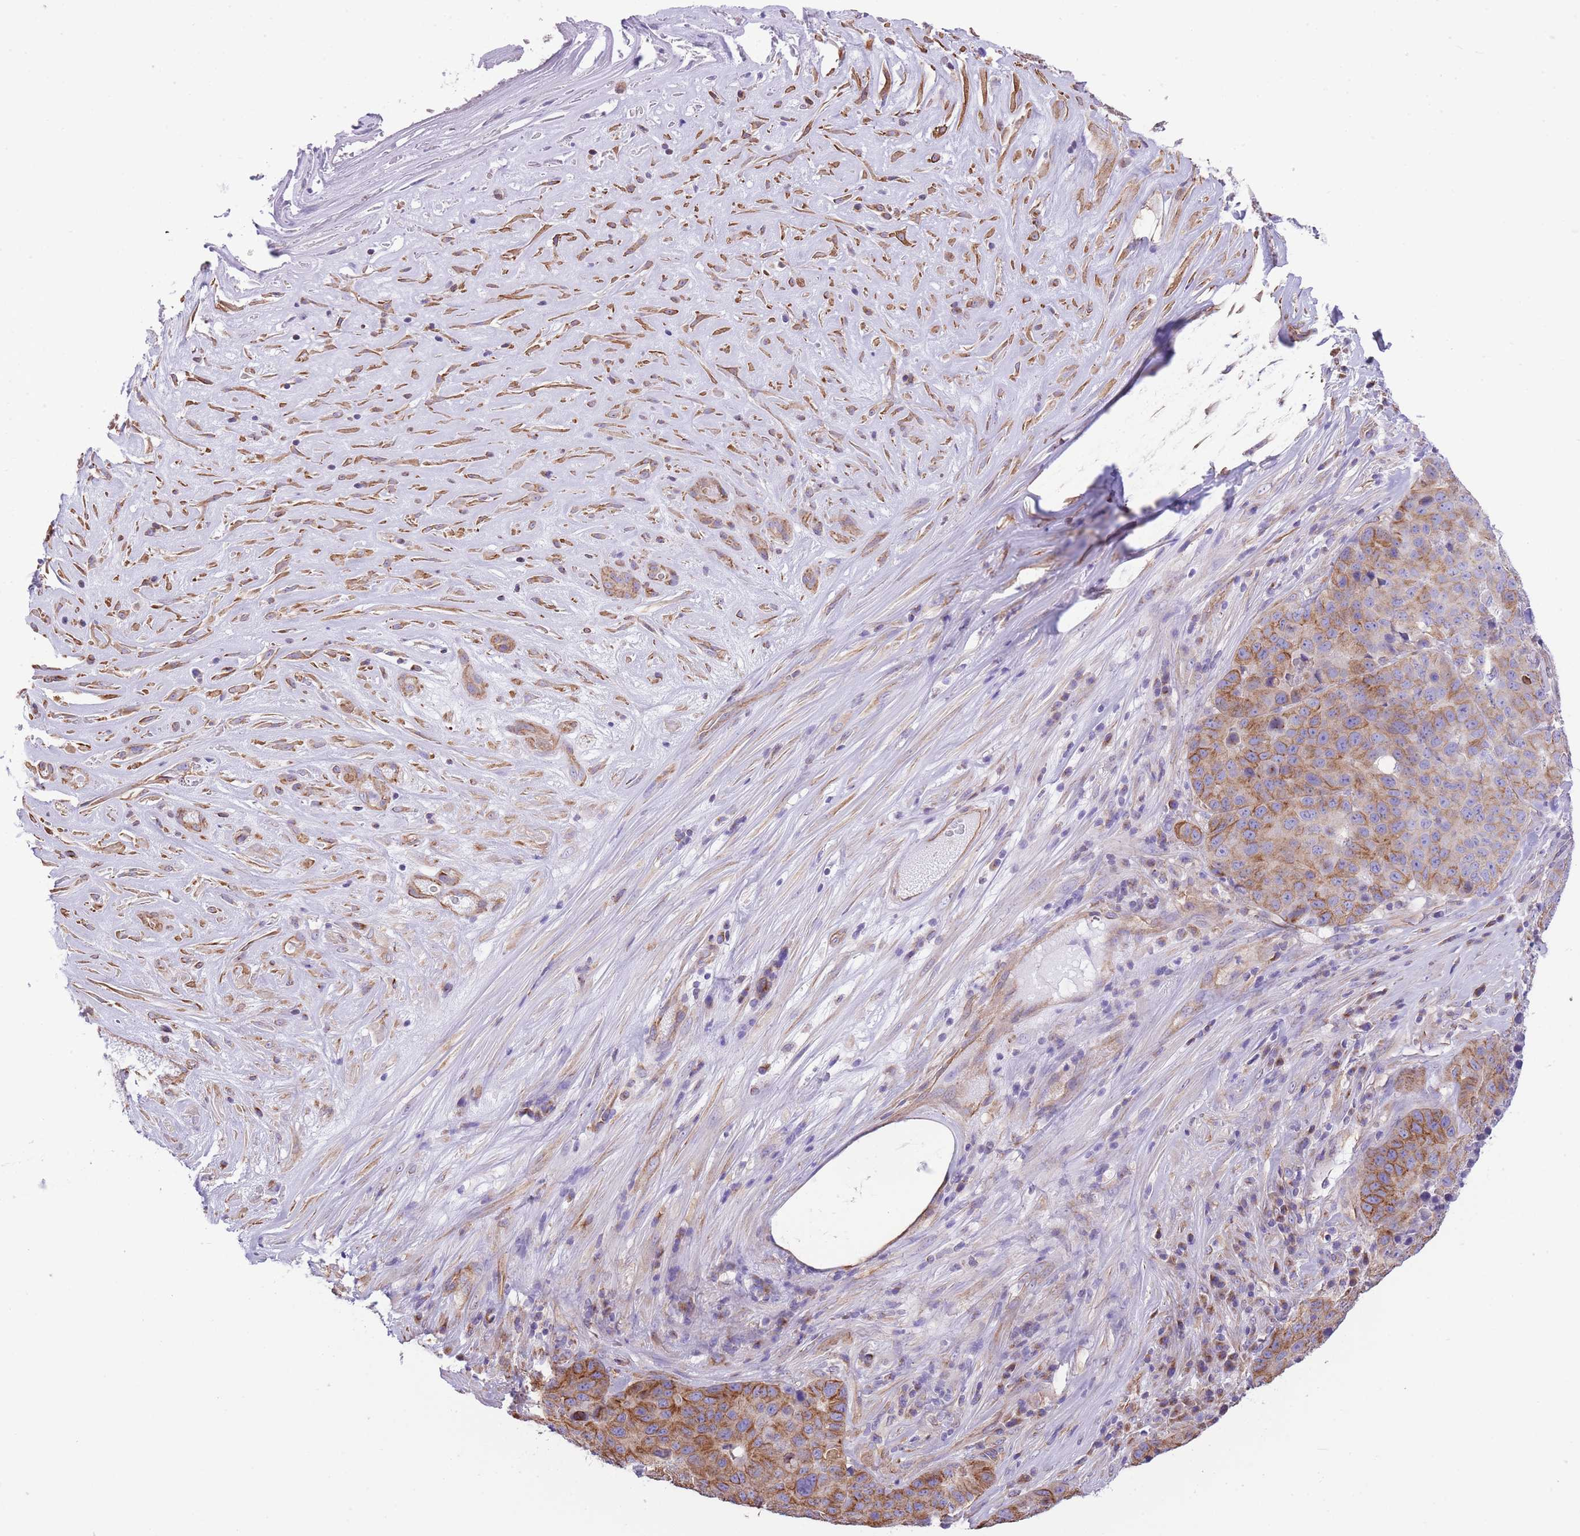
{"staining": {"intensity": "moderate", "quantity": ">75%", "location": "cytoplasmic/membranous"}, "tissue": "stomach cancer", "cell_type": "Tumor cells", "image_type": "cancer", "snomed": [{"axis": "morphology", "description": "Adenocarcinoma, NOS"}, {"axis": "topography", "description": "Stomach"}], "caption": "This image shows immunohistochemistry staining of human stomach cancer (adenocarcinoma), with medium moderate cytoplasmic/membranous staining in approximately >75% of tumor cells.", "gene": "RHOU", "patient": {"sex": "male", "age": 71}}